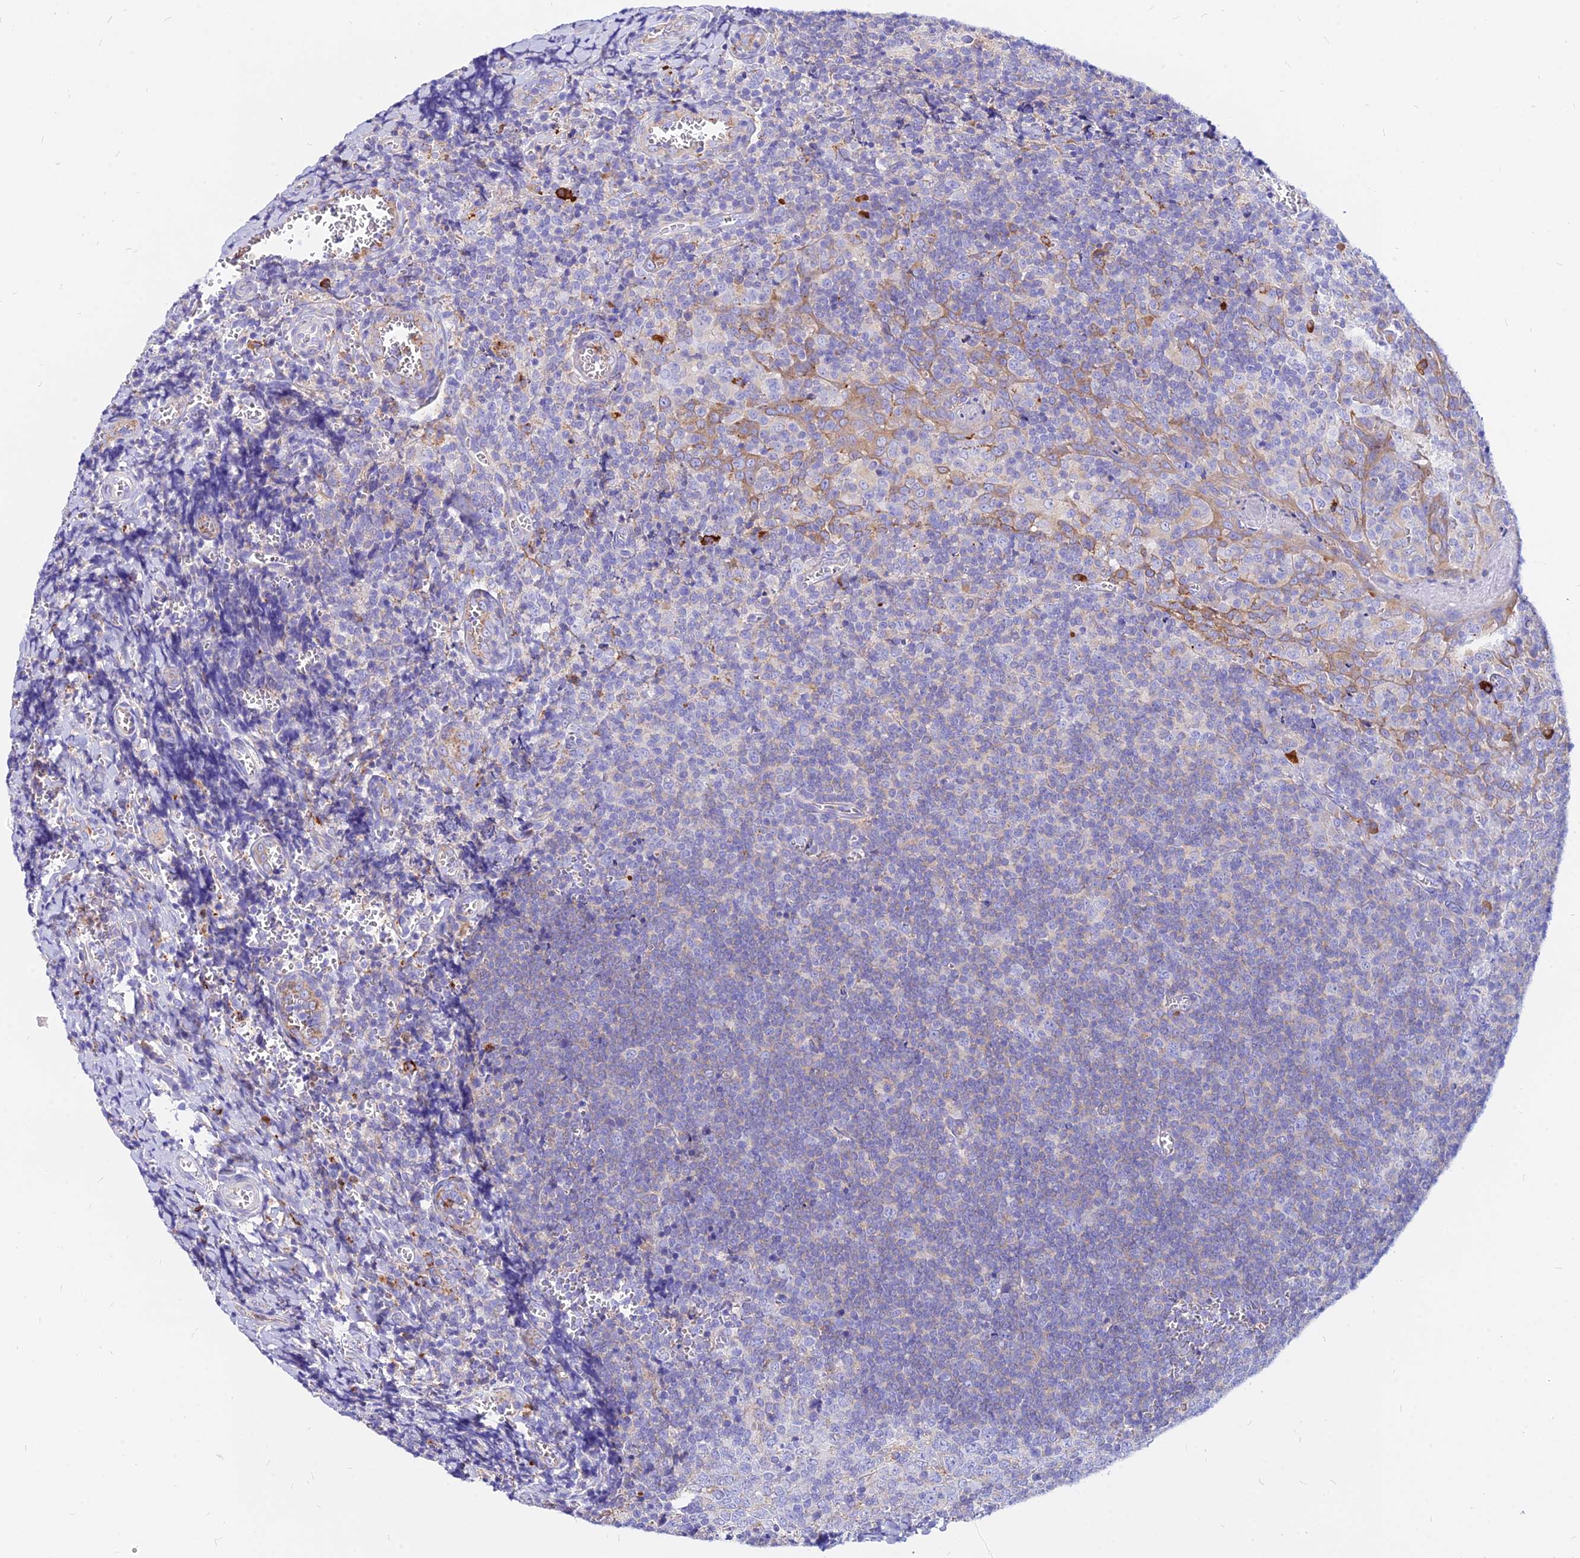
{"staining": {"intensity": "negative", "quantity": "none", "location": "none"}, "tissue": "tonsil", "cell_type": "Germinal center cells", "image_type": "normal", "snomed": [{"axis": "morphology", "description": "Normal tissue, NOS"}, {"axis": "topography", "description": "Tonsil"}], "caption": "IHC photomicrograph of normal tonsil: human tonsil stained with DAB (3,3'-diaminobenzidine) exhibits no significant protein positivity in germinal center cells.", "gene": "AGTRAP", "patient": {"sex": "male", "age": 27}}